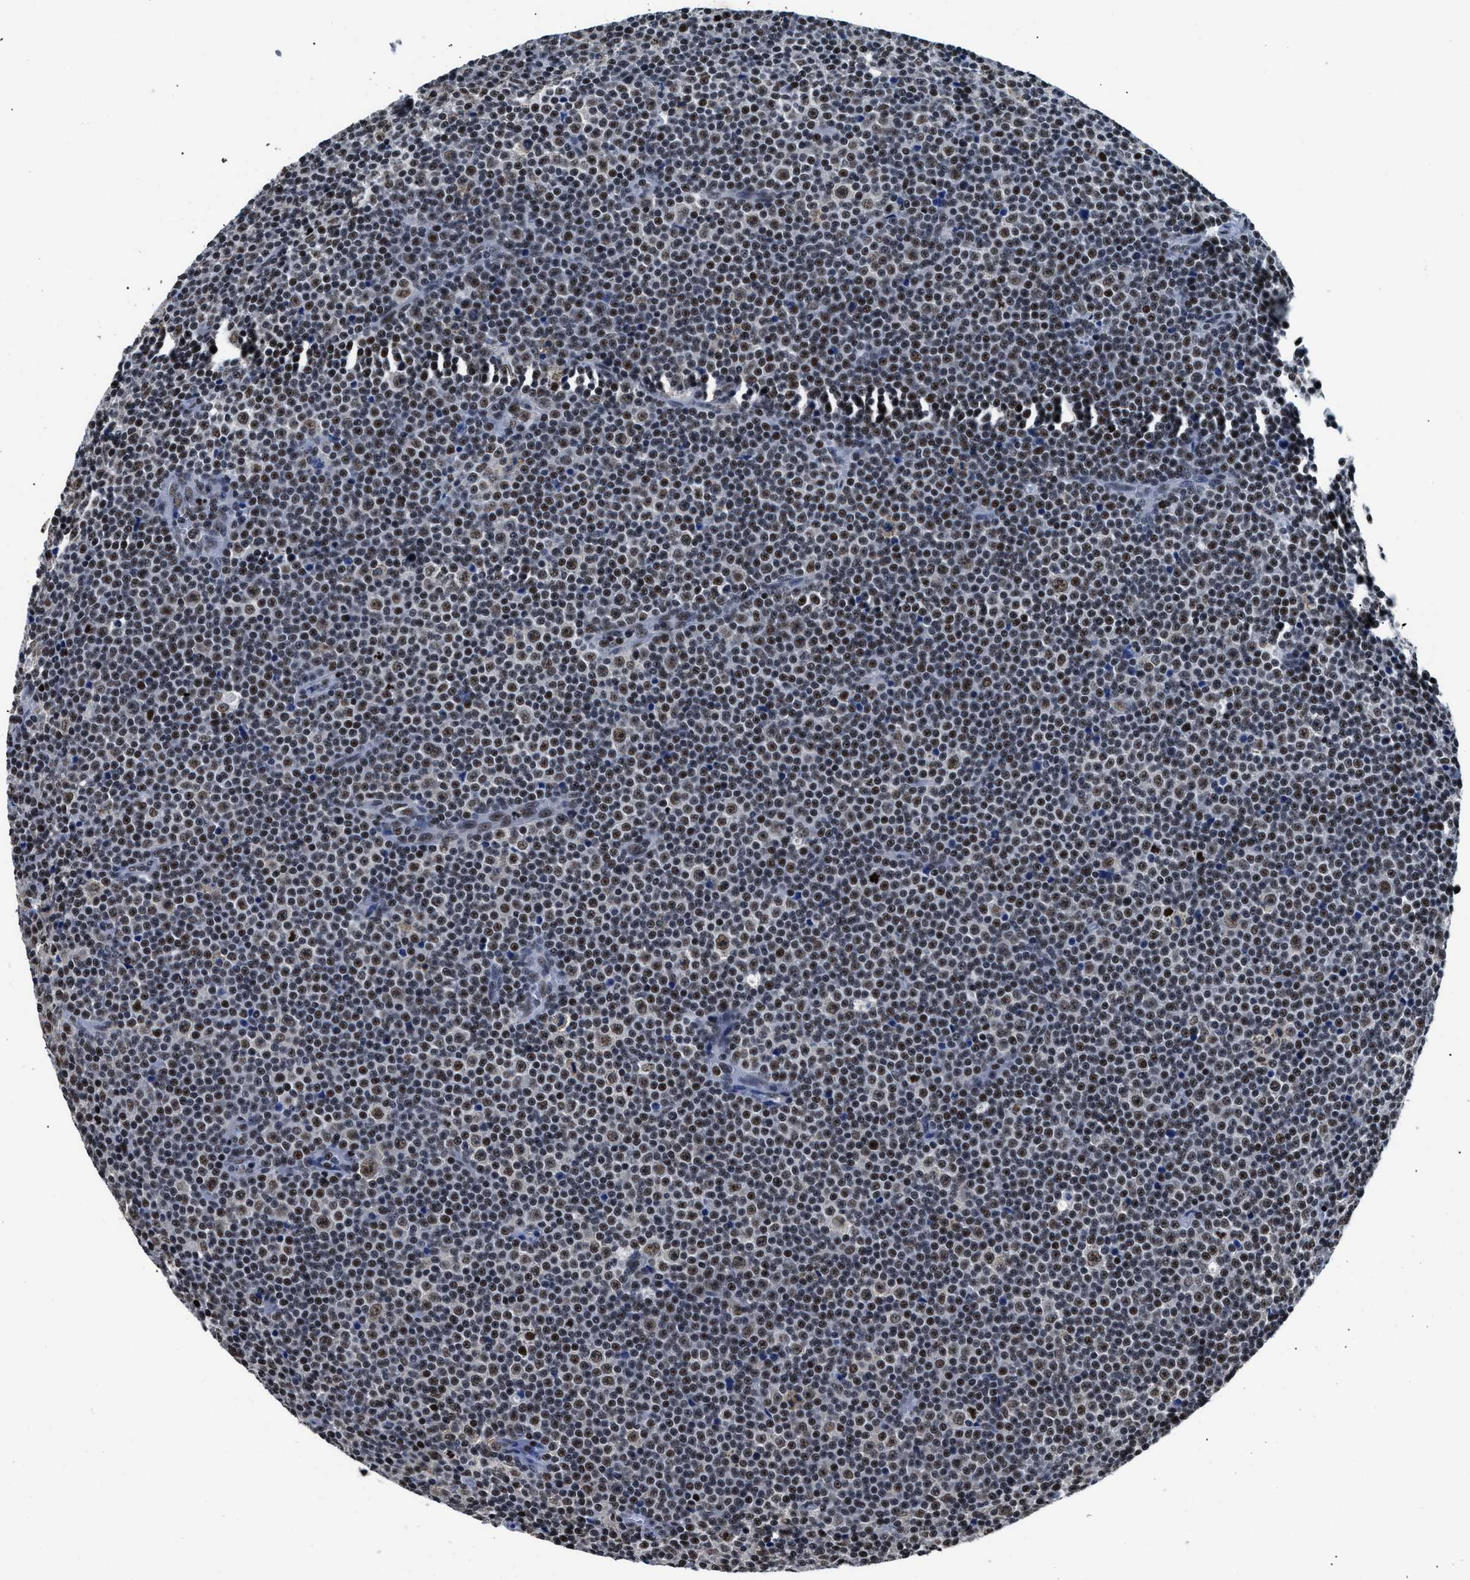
{"staining": {"intensity": "strong", "quantity": "25%-75%", "location": "nuclear"}, "tissue": "lymphoma", "cell_type": "Tumor cells", "image_type": "cancer", "snomed": [{"axis": "morphology", "description": "Malignant lymphoma, non-Hodgkin's type, Low grade"}, {"axis": "topography", "description": "Lymph node"}], "caption": "DAB (3,3'-diaminobenzidine) immunohistochemical staining of human low-grade malignant lymphoma, non-Hodgkin's type shows strong nuclear protein expression in about 25%-75% of tumor cells.", "gene": "HNRNPH2", "patient": {"sex": "female", "age": 67}}